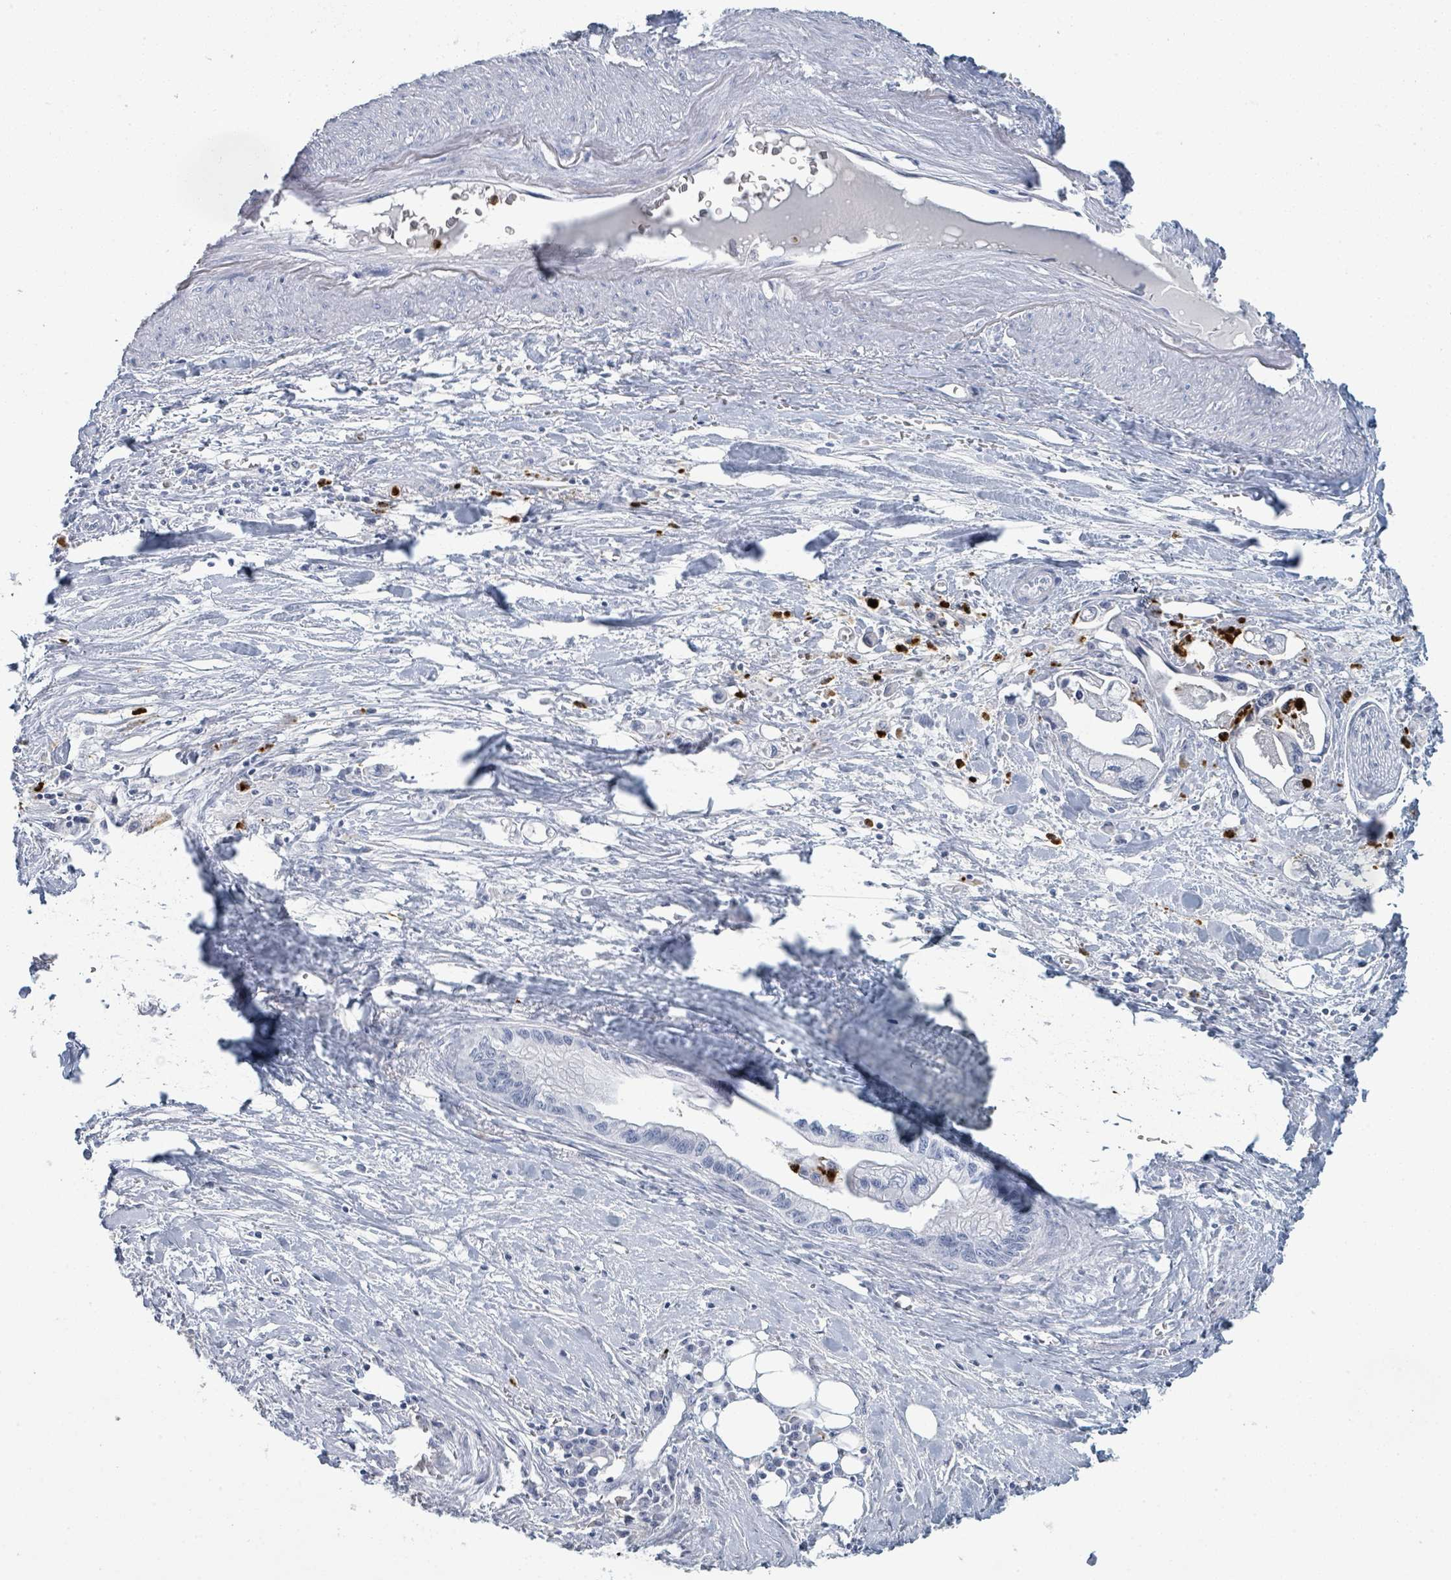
{"staining": {"intensity": "negative", "quantity": "none", "location": "none"}, "tissue": "pancreatic cancer", "cell_type": "Tumor cells", "image_type": "cancer", "snomed": [{"axis": "morphology", "description": "Adenocarcinoma, NOS"}, {"axis": "topography", "description": "Pancreas"}], "caption": "Photomicrograph shows no significant protein staining in tumor cells of pancreatic adenocarcinoma.", "gene": "DEFA4", "patient": {"sex": "male", "age": 61}}